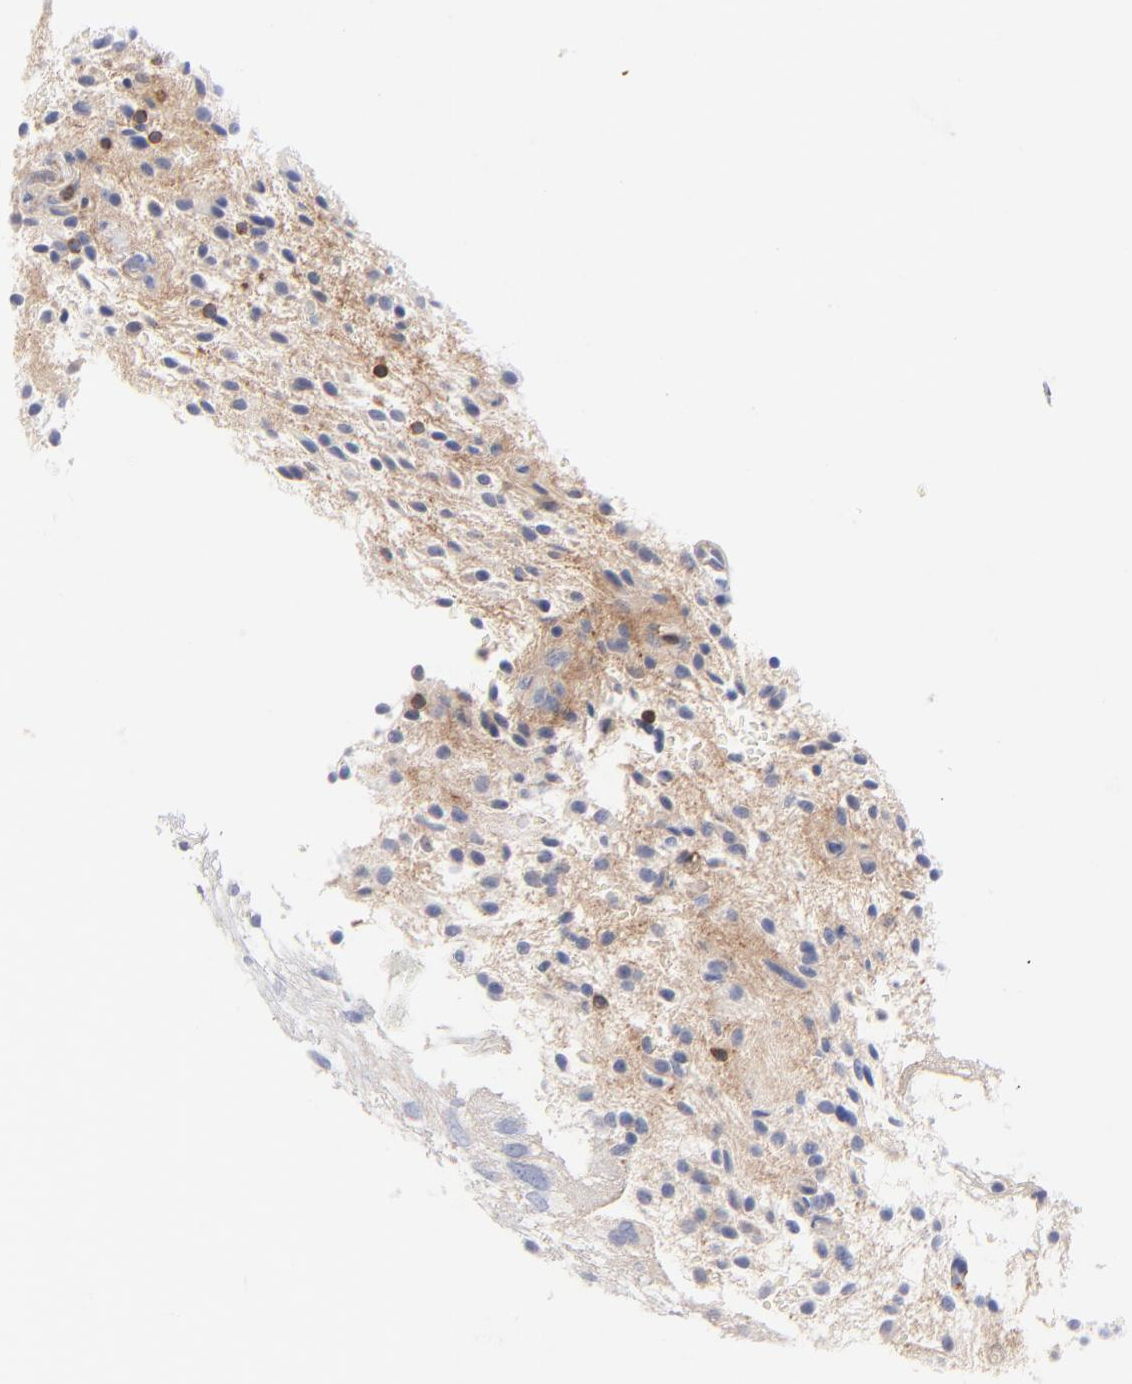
{"staining": {"intensity": "negative", "quantity": "none", "location": "none"}, "tissue": "glioma", "cell_type": "Tumor cells", "image_type": "cancer", "snomed": [{"axis": "morphology", "description": "Glioma, malignant, NOS"}, {"axis": "topography", "description": "Cerebellum"}], "caption": "The histopathology image displays no staining of tumor cells in glioma.", "gene": "SEPTIN6", "patient": {"sex": "female", "age": 10}}